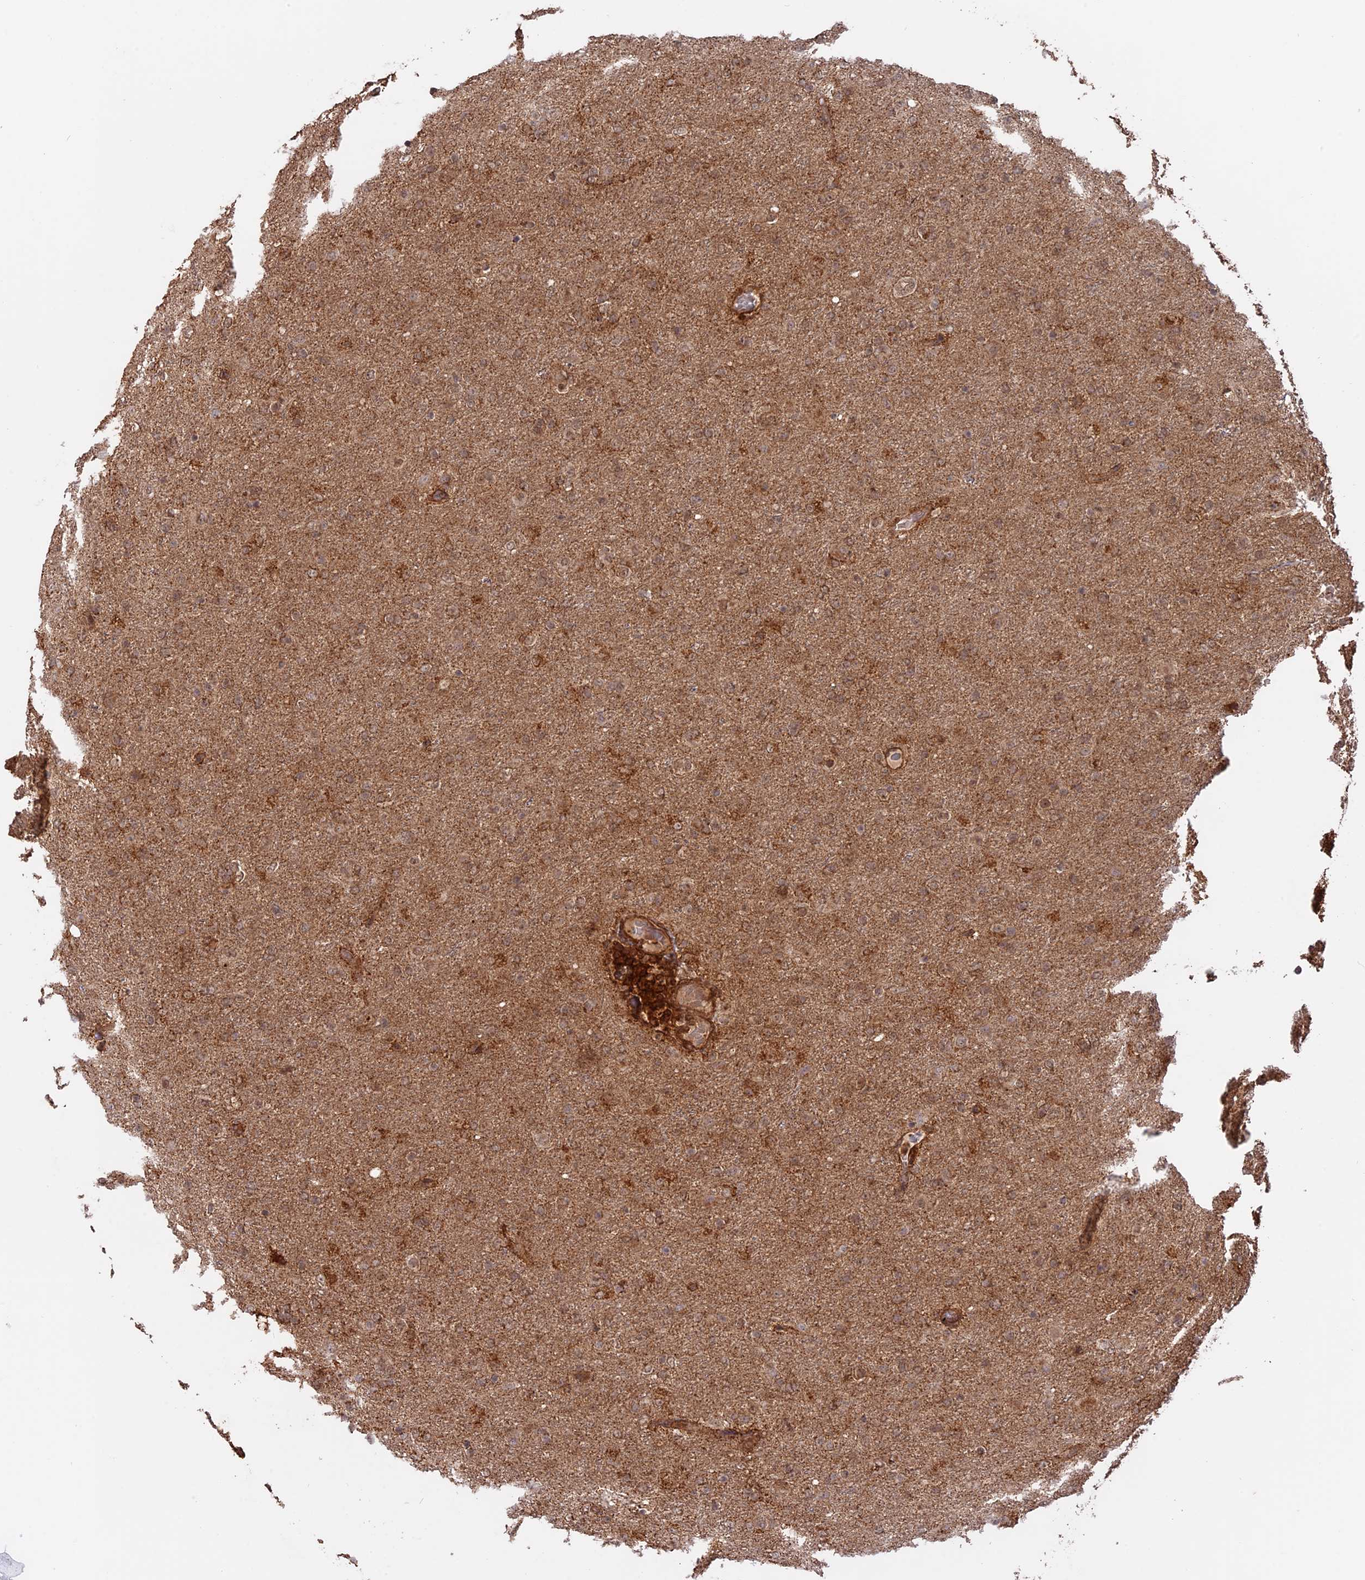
{"staining": {"intensity": "weak", "quantity": "<25%", "location": "cytoplasmic/membranous"}, "tissue": "glioma", "cell_type": "Tumor cells", "image_type": "cancer", "snomed": [{"axis": "morphology", "description": "Glioma, malignant, Low grade"}, {"axis": "topography", "description": "Brain"}], "caption": "IHC of glioma demonstrates no staining in tumor cells. The staining is performed using DAB brown chromogen with nuclei counter-stained in using hematoxylin.", "gene": "CCDC174", "patient": {"sex": "male", "age": 65}}